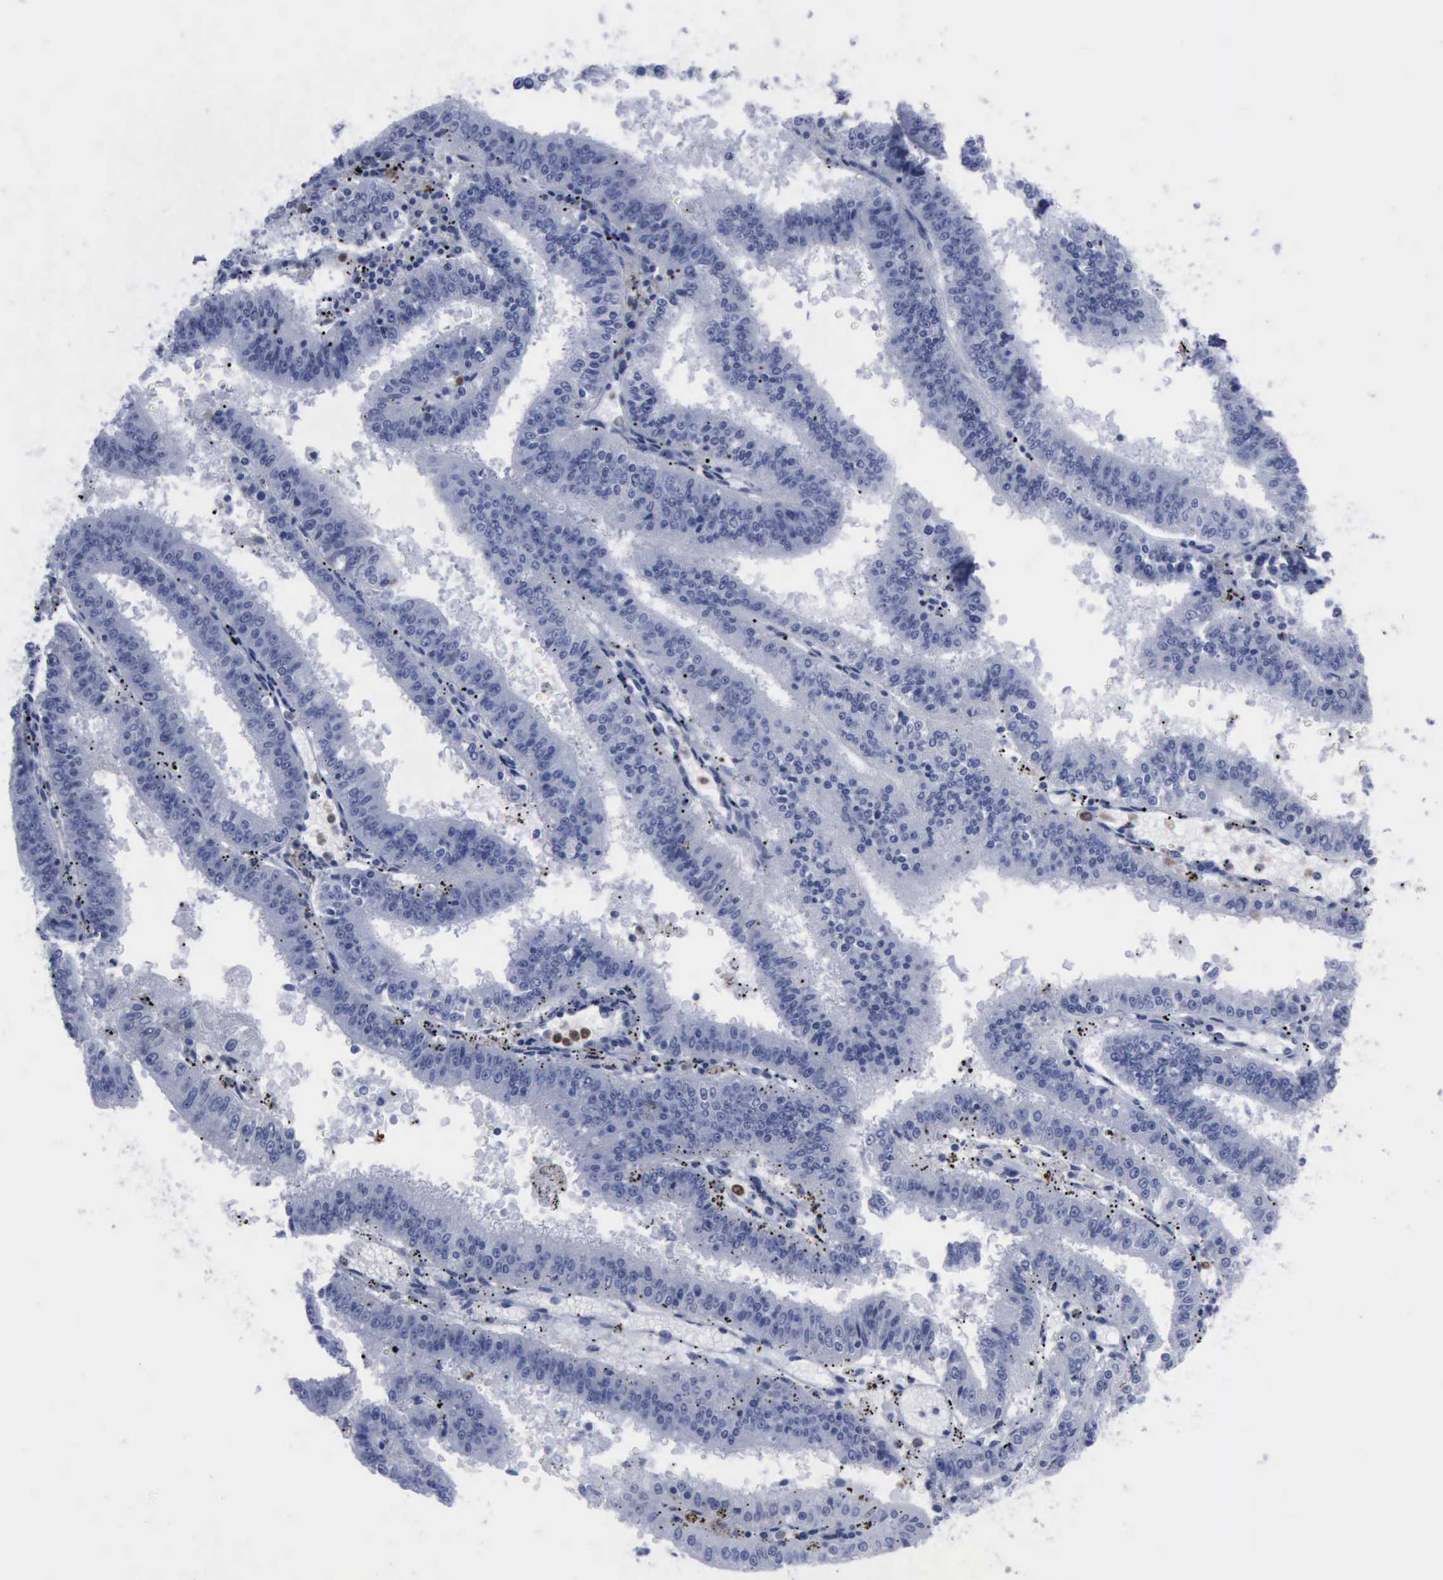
{"staining": {"intensity": "negative", "quantity": "none", "location": "none"}, "tissue": "endometrial cancer", "cell_type": "Tumor cells", "image_type": "cancer", "snomed": [{"axis": "morphology", "description": "Adenocarcinoma, NOS"}, {"axis": "topography", "description": "Endometrium"}], "caption": "Immunohistochemistry (IHC) photomicrograph of neoplastic tissue: human endometrial cancer (adenocarcinoma) stained with DAB reveals no significant protein expression in tumor cells.", "gene": "CSTA", "patient": {"sex": "female", "age": 66}}